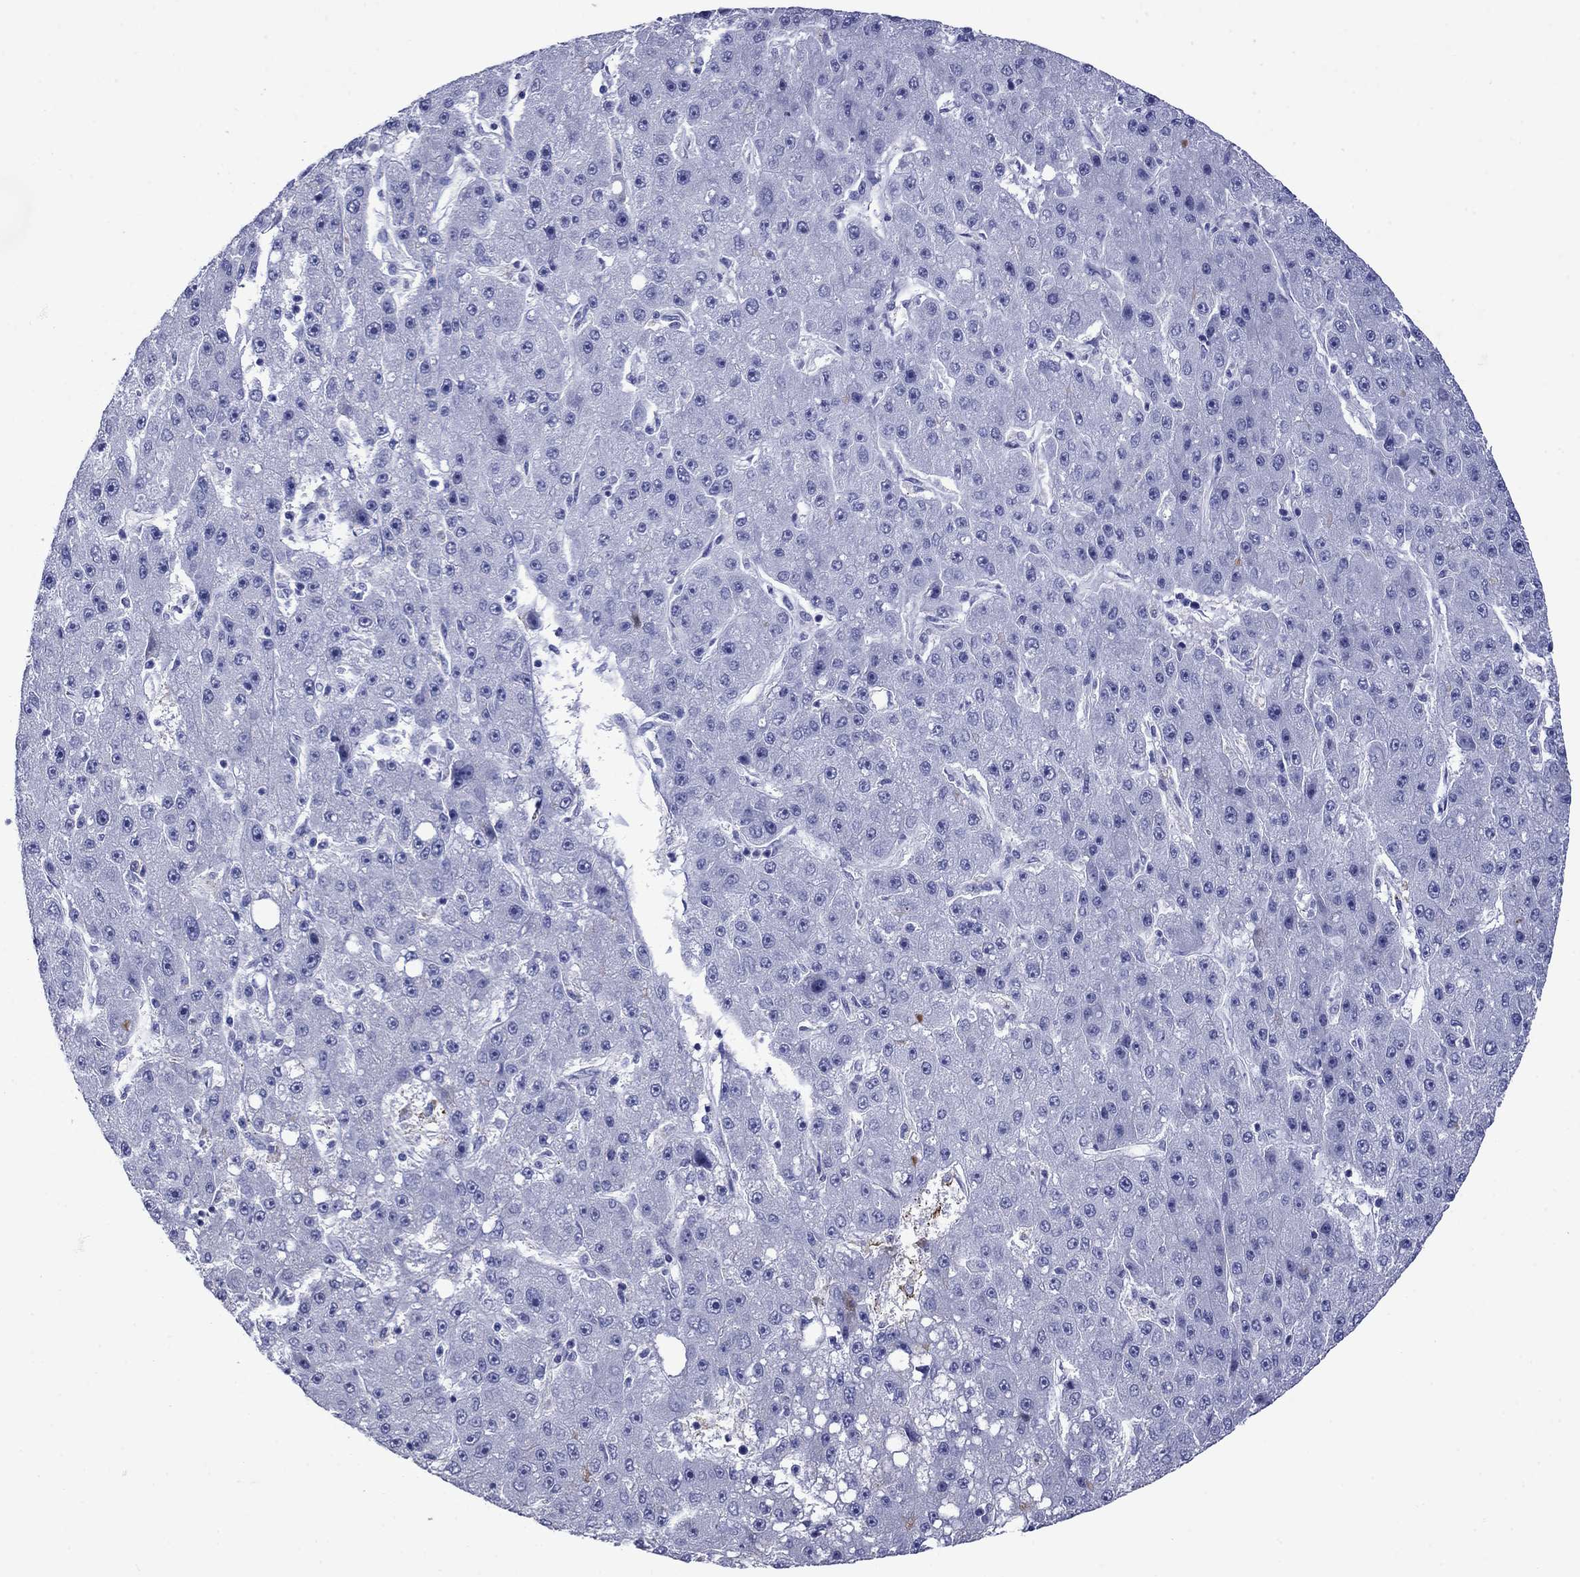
{"staining": {"intensity": "negative", "quantity": "none", "location": "none"}, "tissue": "liver cancer", "cell_type": "Tumor cells", "image_type": "cancer", "snomed": [{"axis": "morphology", "description": "Carcinoma, Hepatocellular, NOS"}, {"axis": "topography", "description": "Liver"}], "caption": "Immunohistochemistry micrograph of neoplastic tissue: liver hepatocellular carcinoma stained with DAB demonstrates no significant protein positivity in tumor cells.", "gene": "APOA2", "patient": {"sex": "male", "age": 67}}